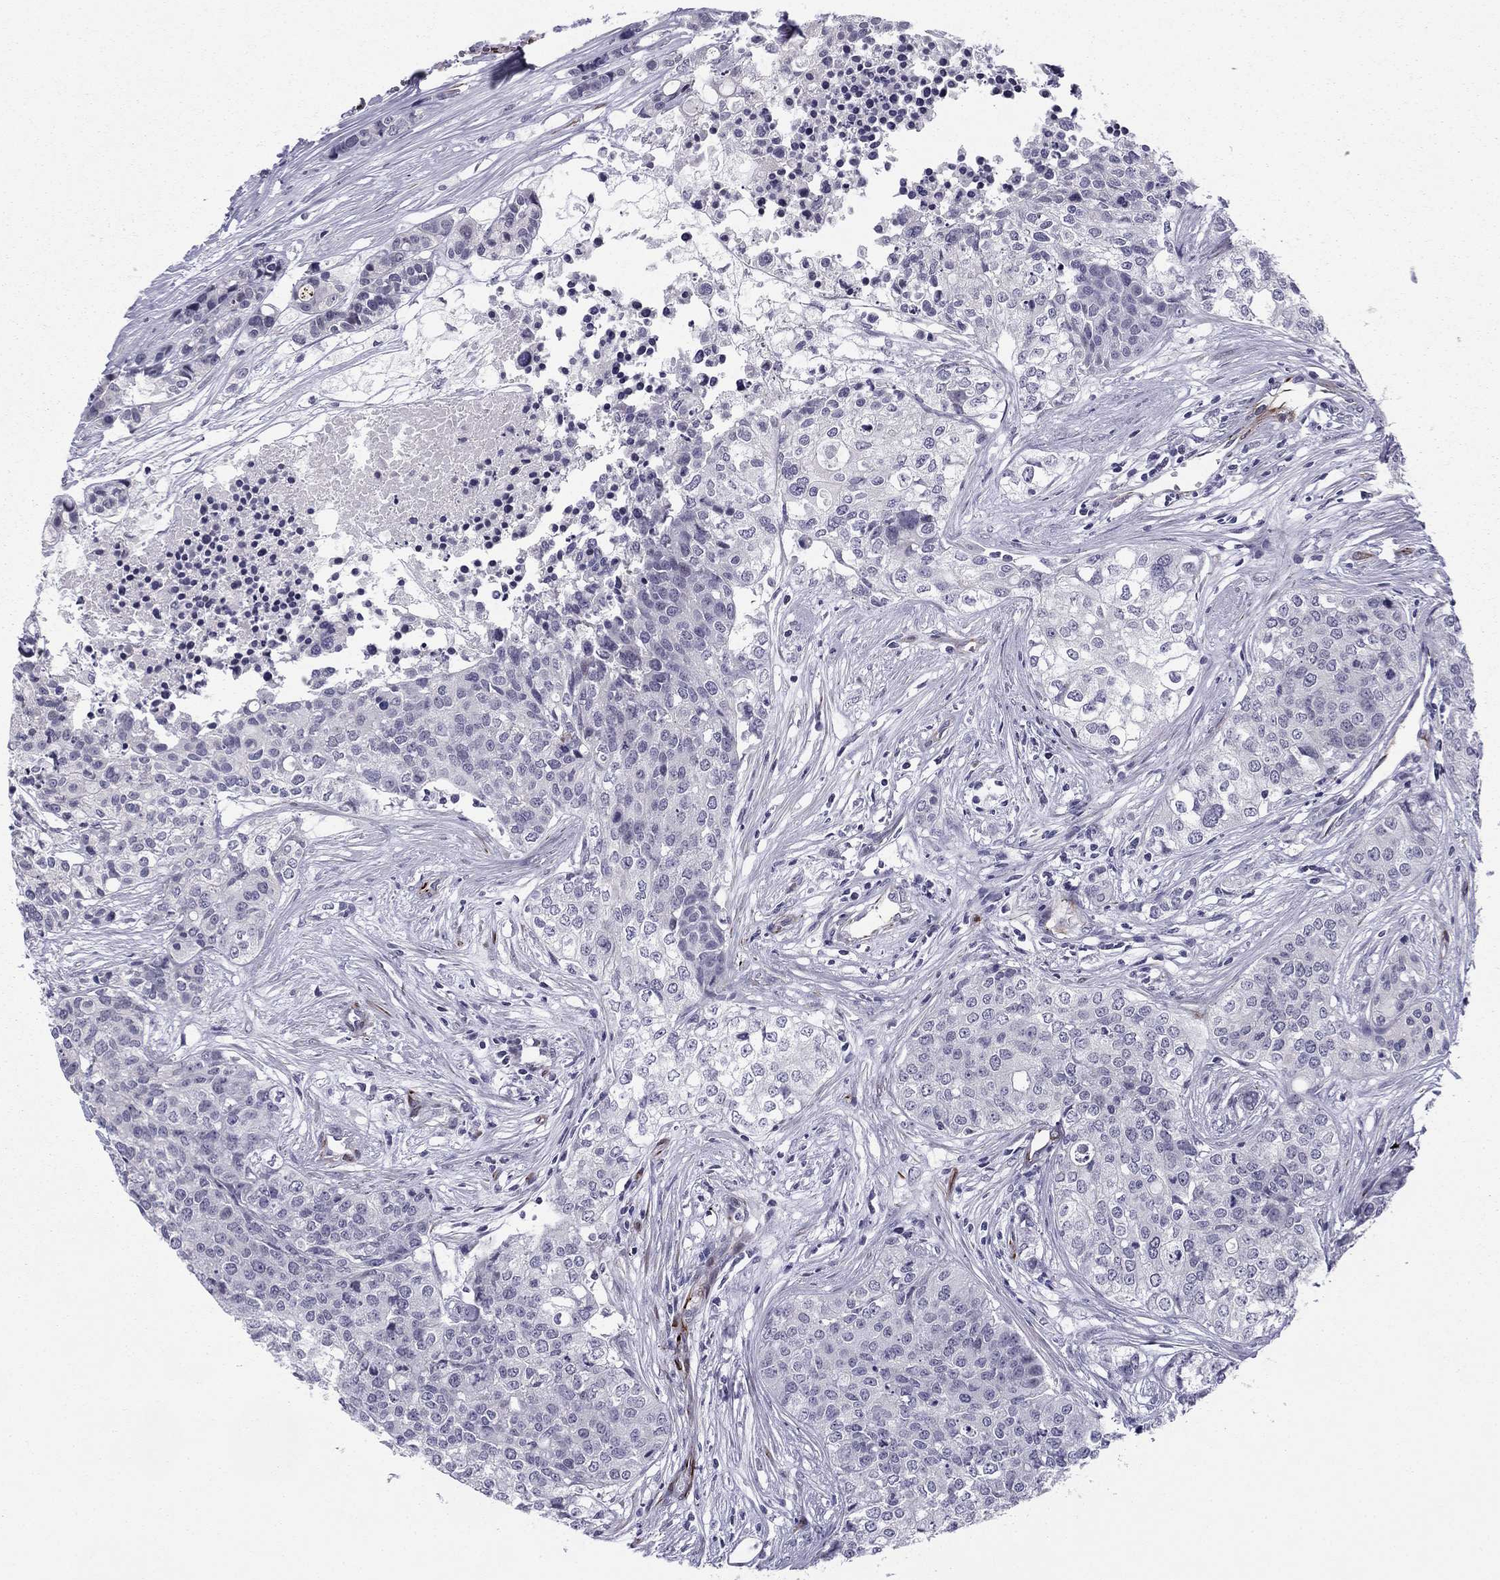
{"staining": {"intensity": "negative", "quantity": "none", "location": "none"}, "tissue": "carcinoid", "cell_type": "Tumor cells", "image_type": "cancer", "snomed": [{"axis": "morphology", "description": "Carcinoid, malignant, NOS"}, {"axis": "topography", "description": "Colon"}], "caption": "An image of carcinoid stained for a protein exhibits no brown staining in tumor cells. (DAB immunohistochemistry (IHC), high magnification).", "gene": "ANKS4B", "patient": {"sex": "male", "age": 81}}